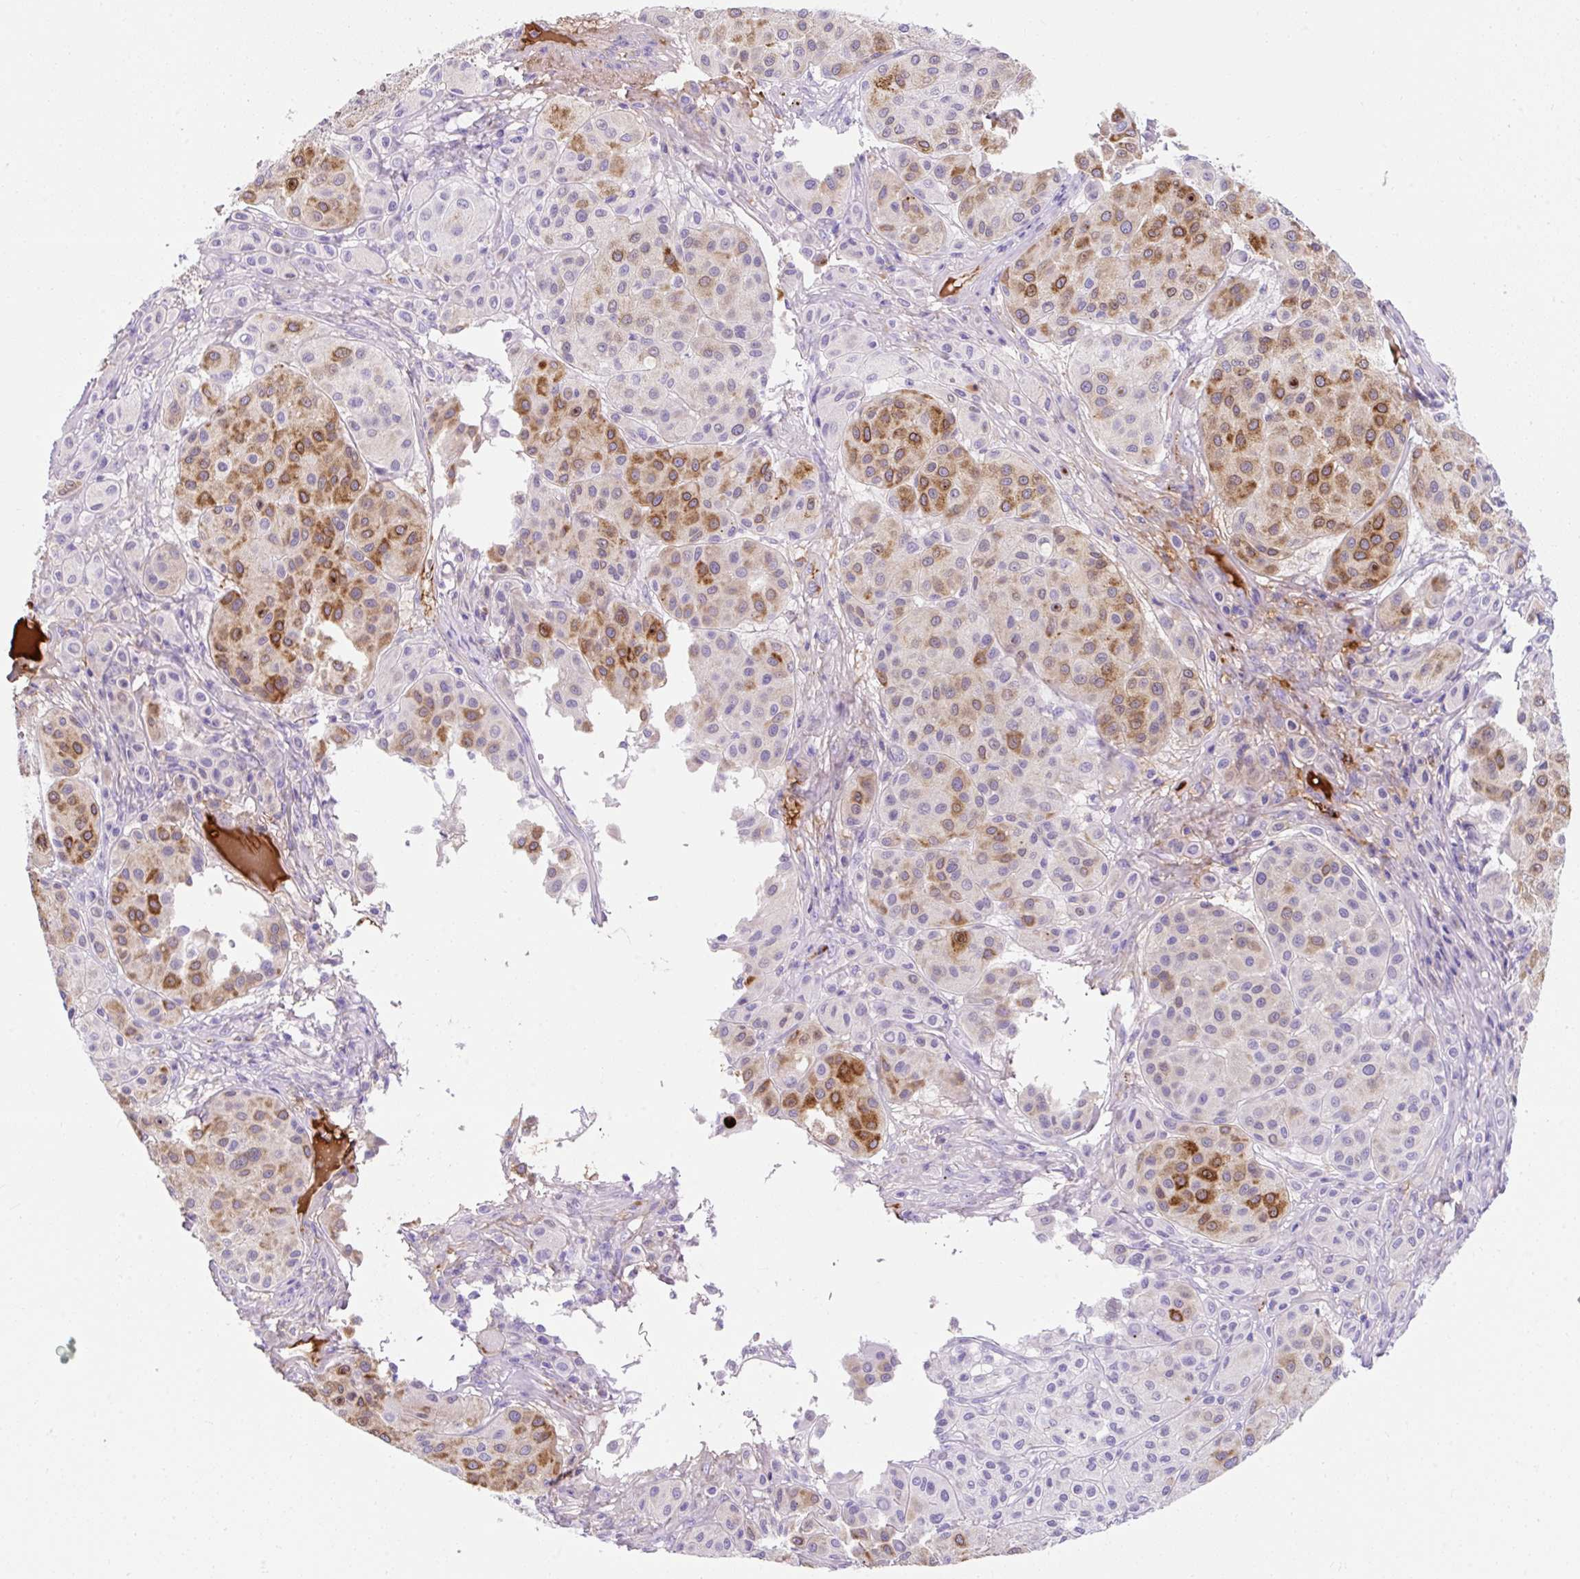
{"staining": {"intensity": "moderate", "quantity": "25%-75%", "location": "cytoplasmic/membranous"}, "tissue": "melanoma", "cell_type": "Tumor cells", "image_type": "cancer", "snomed": [{"axis": "morphology", "description": "Malignant melanoma, Metastatic site"}, {"axis": "topography", "description": "Smooth muscle"}], "caption": "Malignant melanoma (metastatic site) tissue demonstrates moderate cytoplasmic/membranous expression in approximately 25%-75% of tumor cells", "gene": "APOC4-APOC2", "patient": {"sex": "male", "age": 41}}